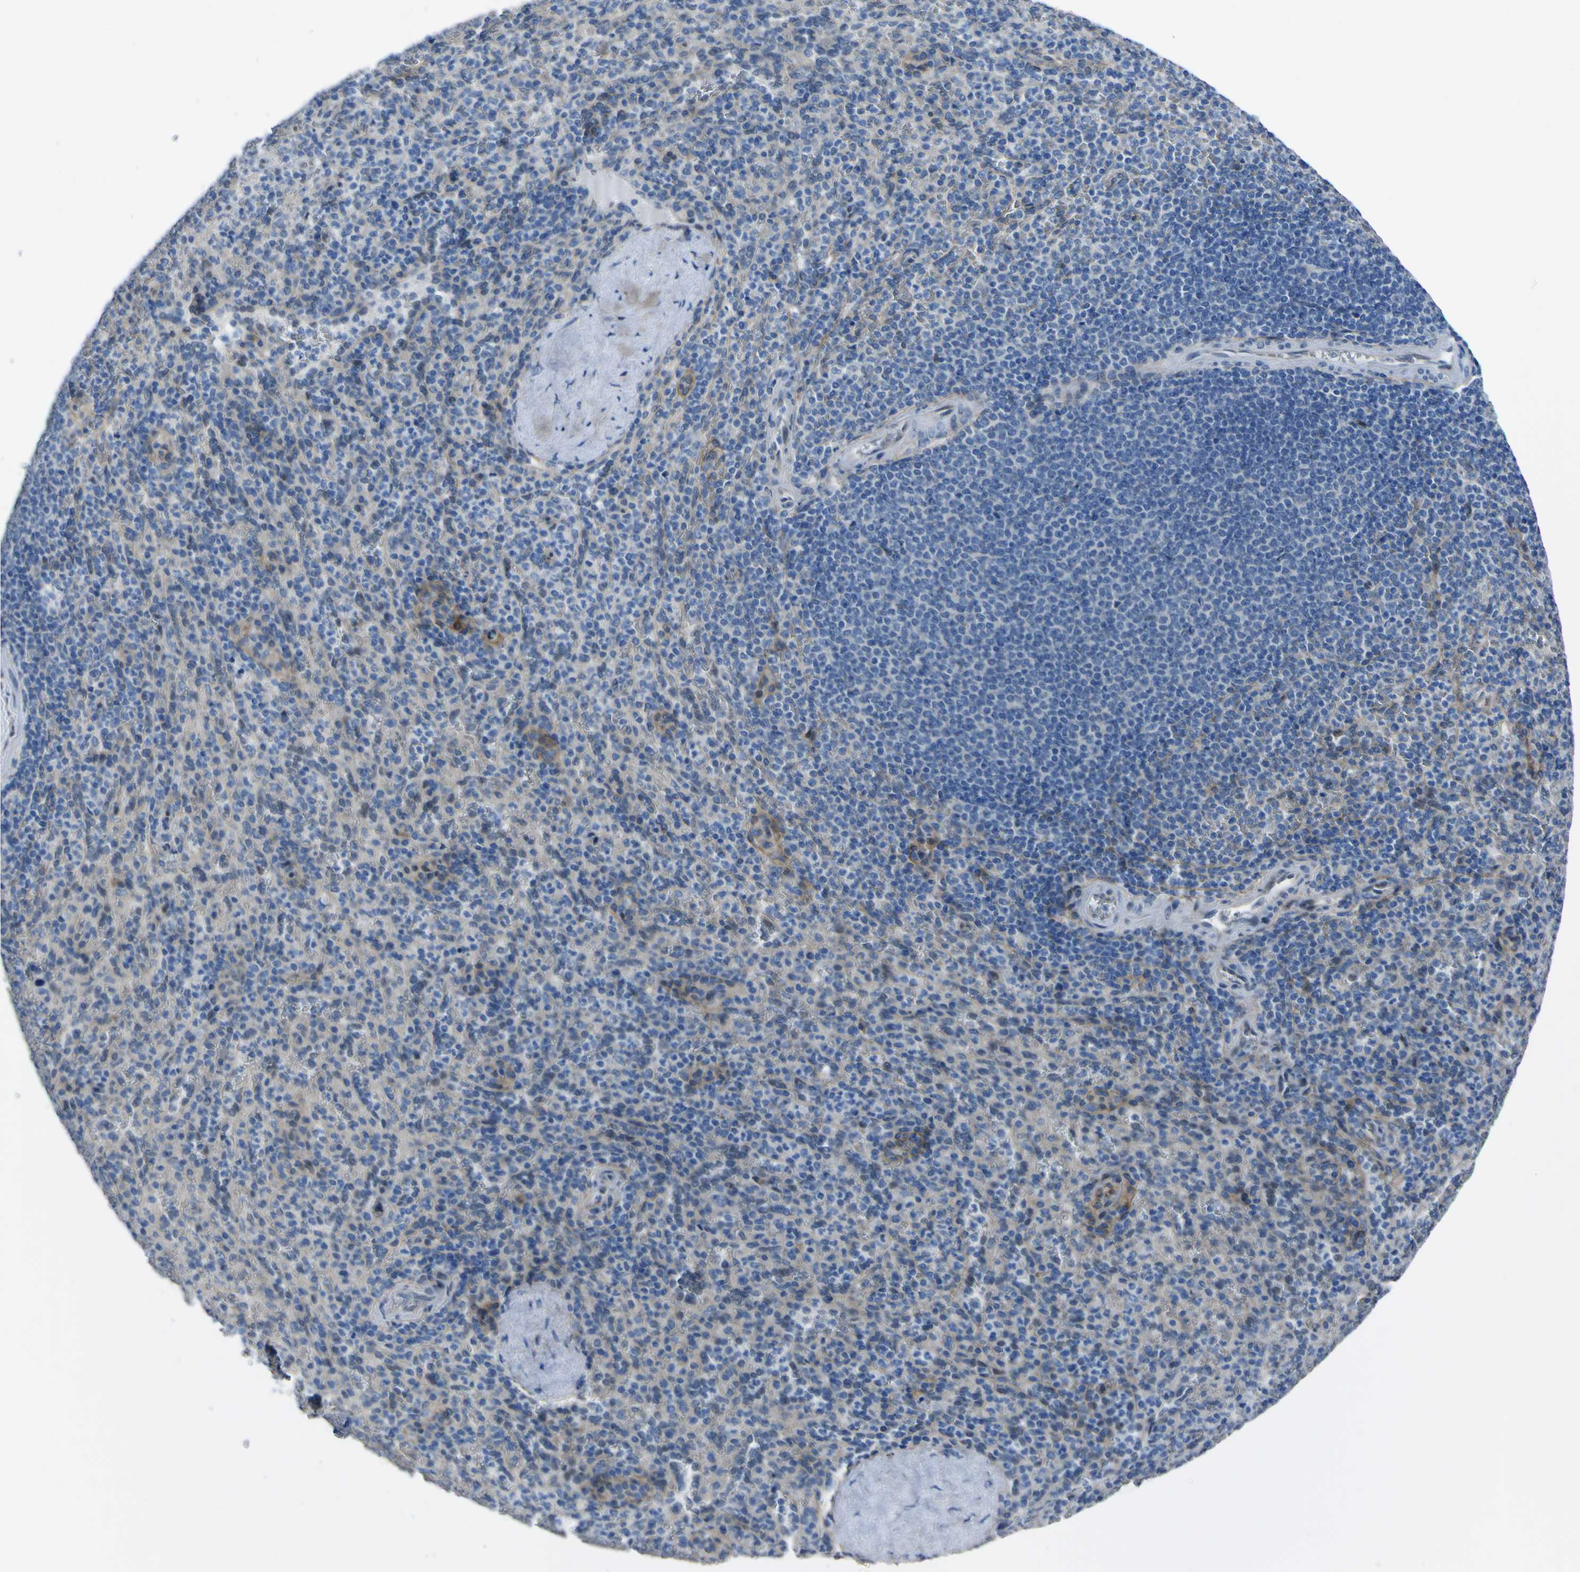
{"staining": {"intensity": "negative", "quantity": "none", "location": "none"}, "tissue": "spleen", "cell_type": "Cells in red pulp", "image_type": "normal", "snomed": [{"axis": "morphology", "description": "Normal tissue, NOS"}, {"axis": "topography", "description": "Spleen"}], "caption": "Immunohistochemistry (IHC) of normal human spleen reveals no expression in cells in red pulp.", "gene": "LRRN1", "patient": {"sex": "male", "age": 36}}